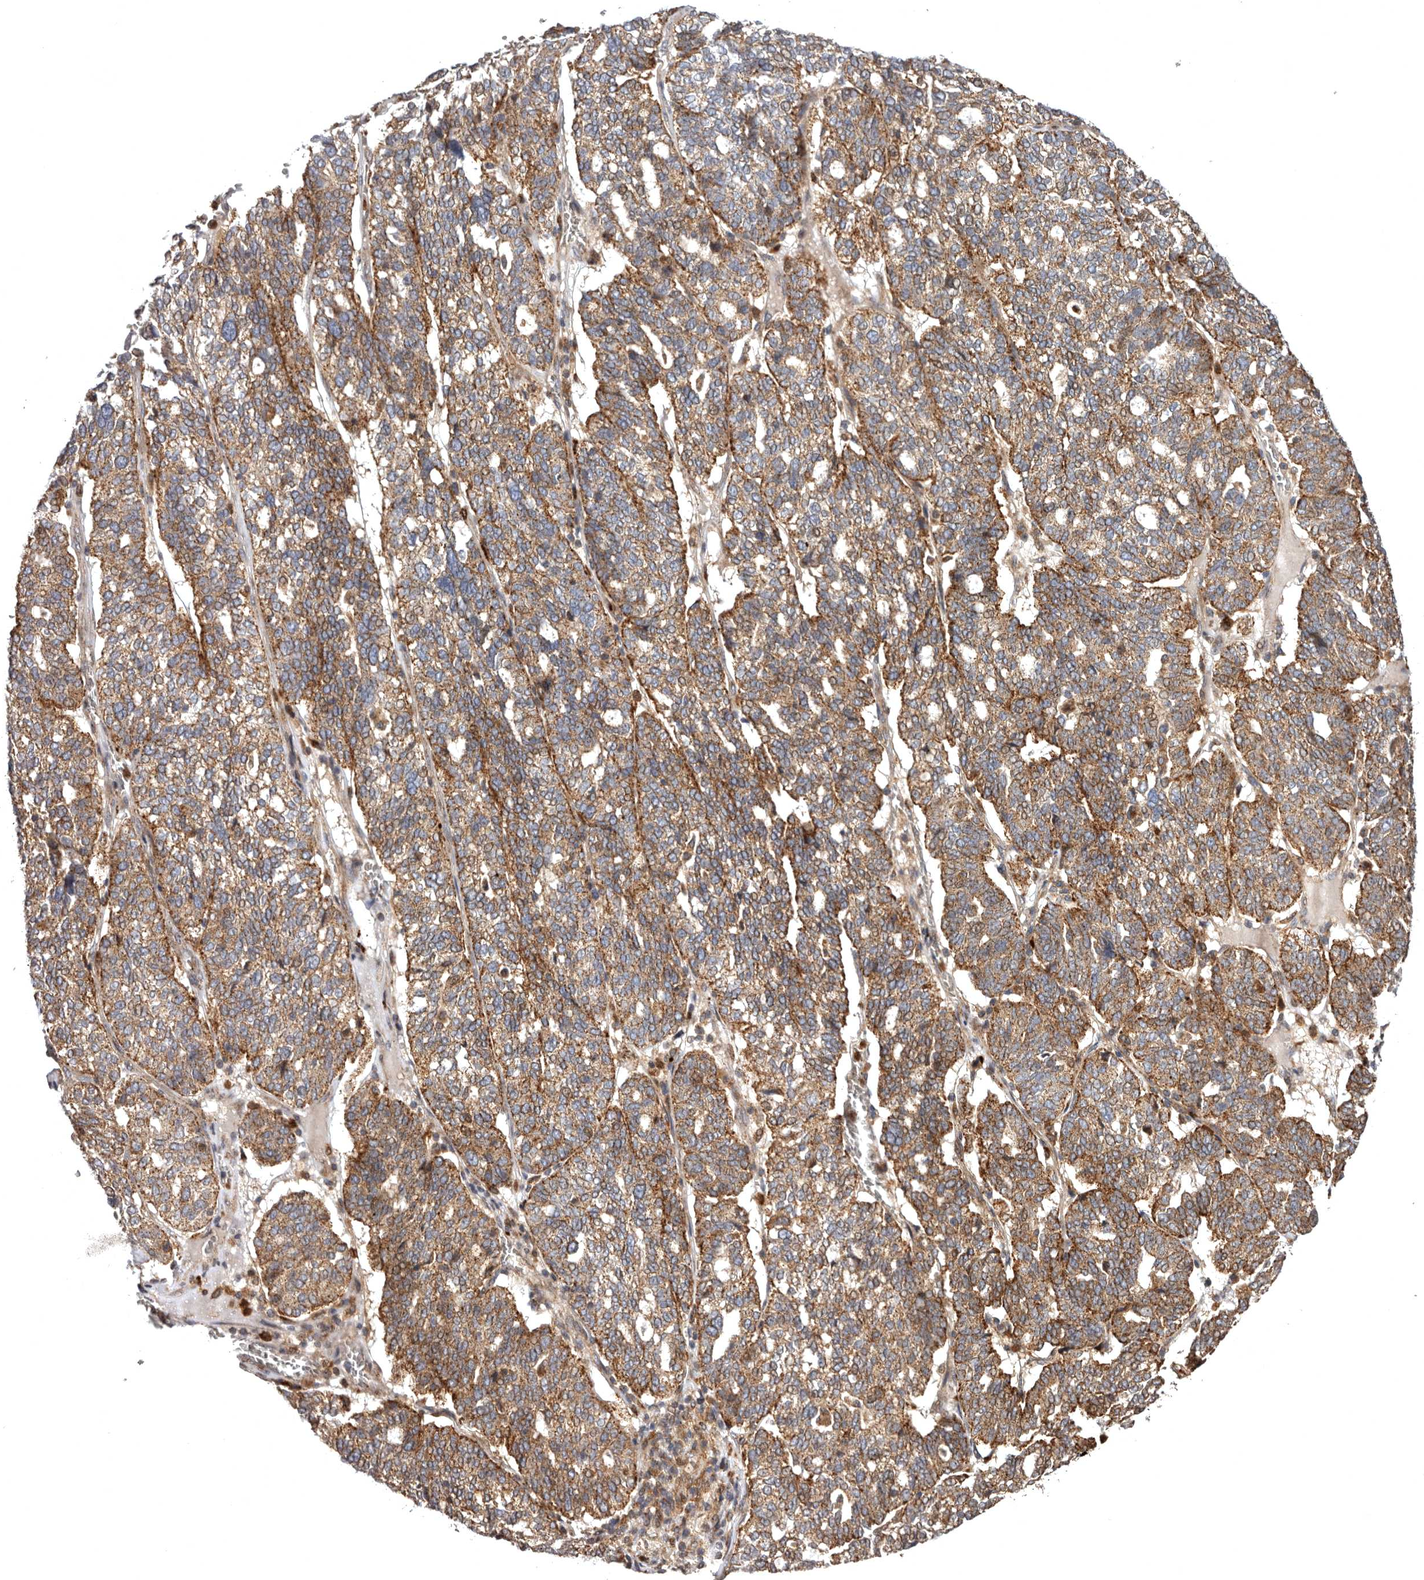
{"staining": {"intensity": "moderate", "quantity": ">75%", "location": "cytoplasmic/membranous"}, "tissue": "ovarian cancer", "cell_type": "Tumor cells", "image_type": "cancer", "snomed": [{"axis": "morphology", "description": "Cystadenocarcinoma, serous, NOS"}, {"axis": "topography", "description": "Ovary"}], "caption": "IHC of ovarian serous cystadenocarcinoma reveals medium levels of moderate cytoplasmic/membranous positivity in about >75% of tumor cells.", "gene": "FGFR4", "patient": {"sex": "female", "age": 59}}